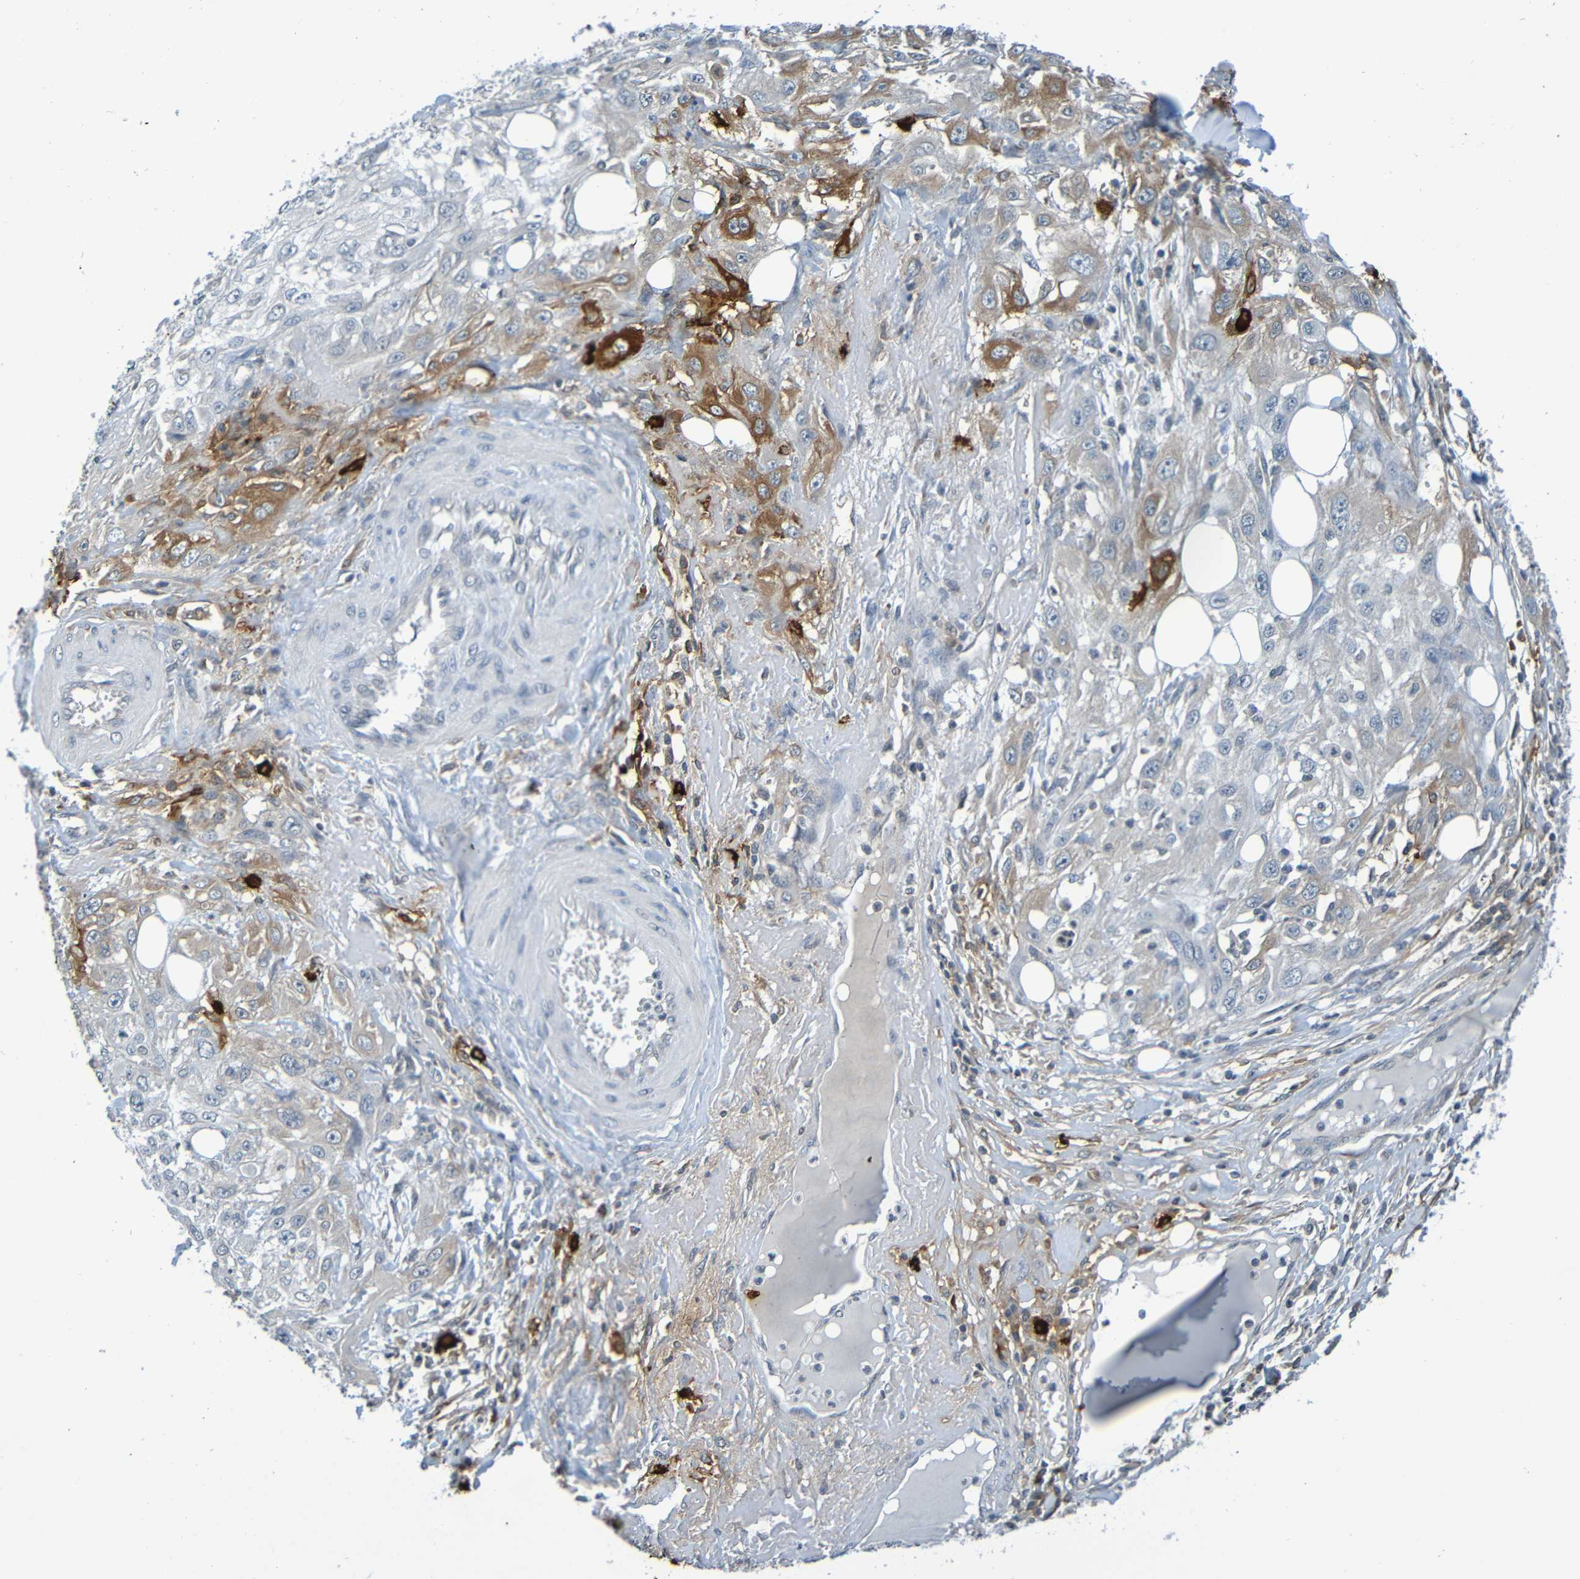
{"staining": {"intensity": "moderate", "quantity": "<25%", "location": "cytoplasmic/membranous"}, "tissue": "skin cancer", "cell_type": "Tumor cells", "image_type": "cancer", "snomed": [{"axis": "morphology", "description": "Squamous cell carcinoma, NOS"}, {"axis": "topography", "description": "Skin"}], "caption": "A histopathology image of skin cancer stained for a protein shows moderate cytoplasmic/membranous brown staining in tumor cells.", "gene": "C3AR1", "patient": {"sex": "male", "age": 75}}